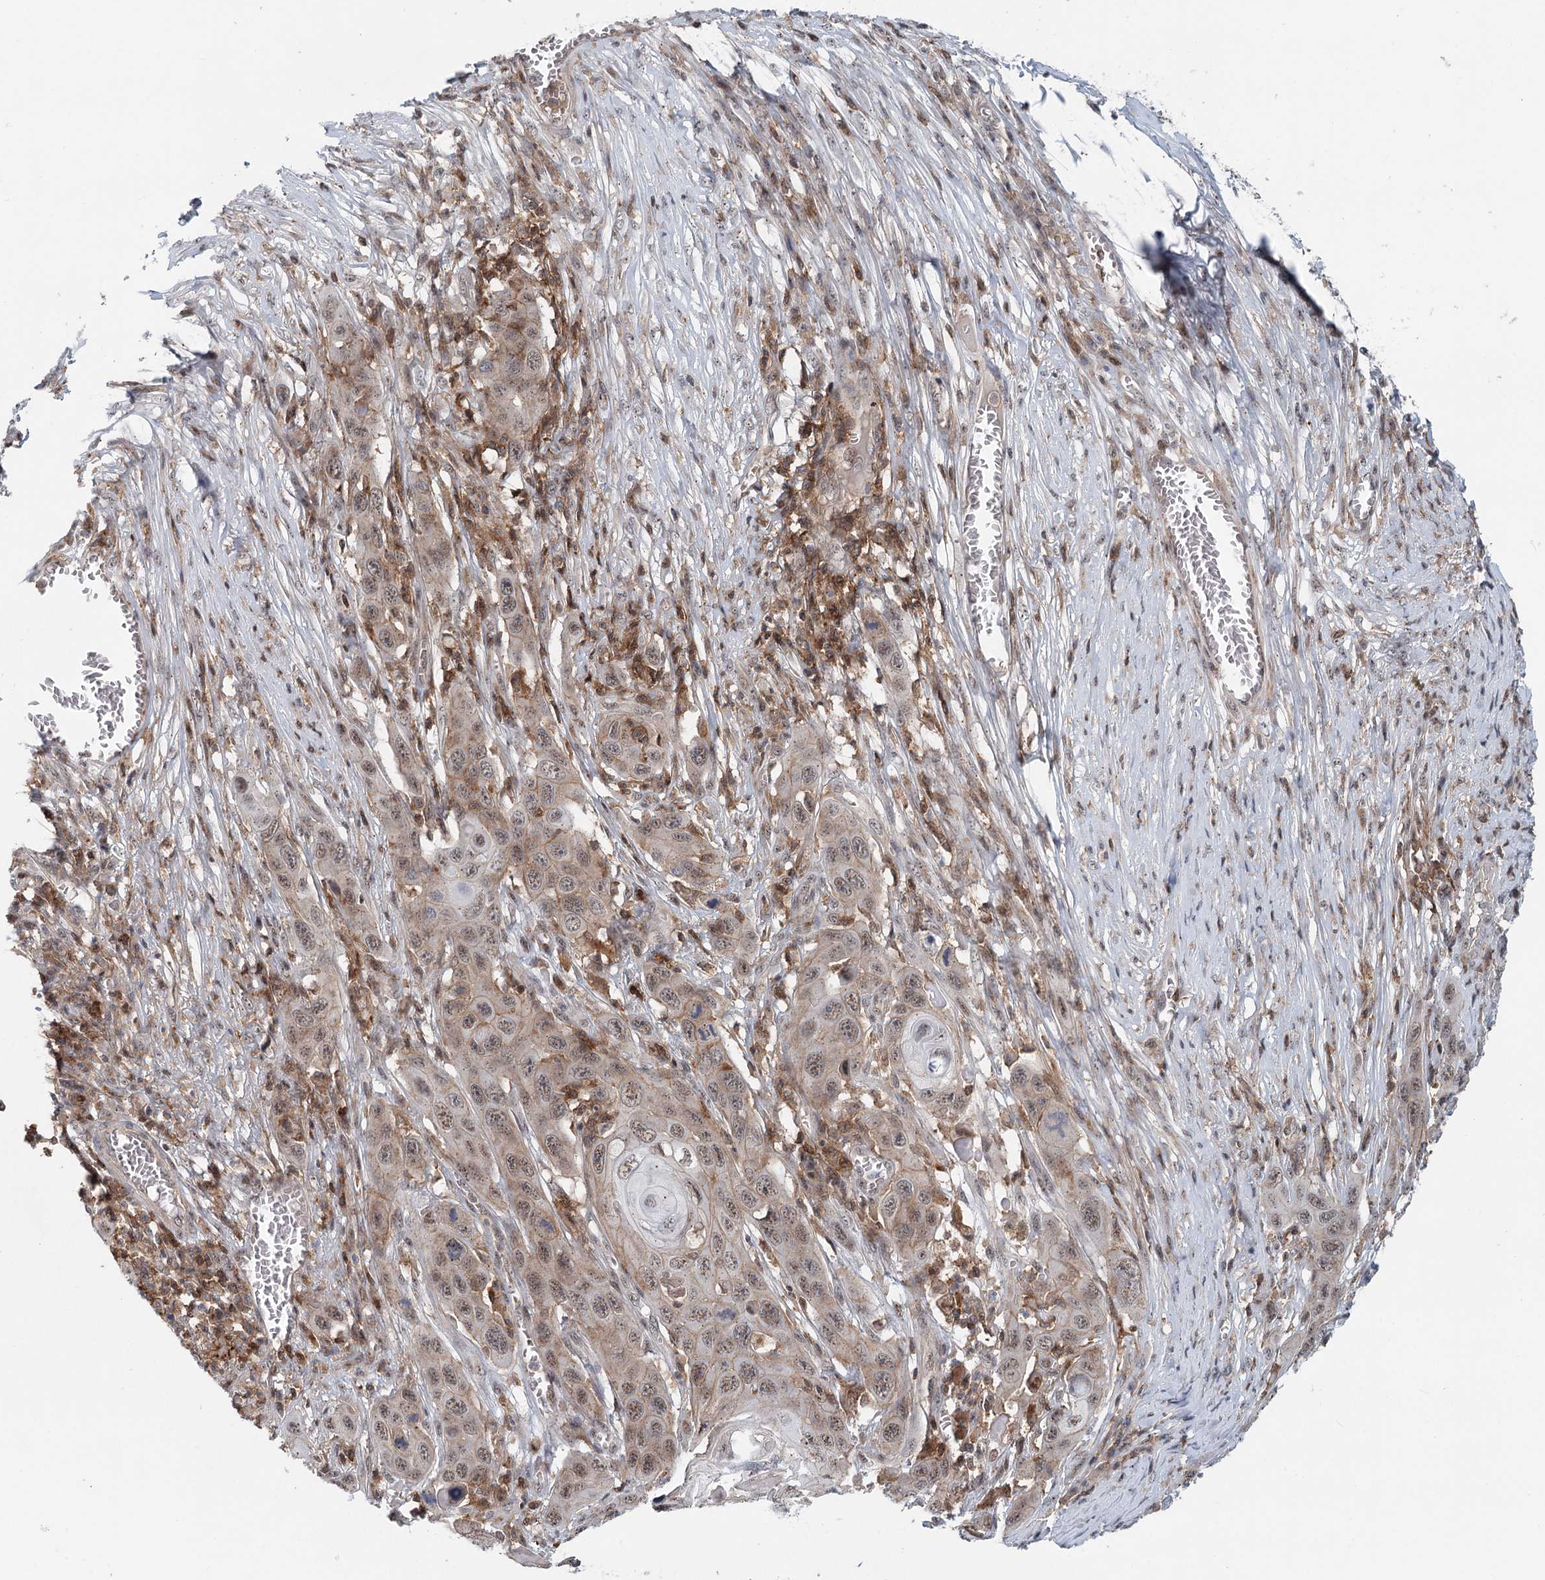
{"staining": {"intensity": "weak", "quantity": ">75%", "location": "cytoplasmic/membranous,nuclear"}, "tissue": "skin cancer", "cell_type": "Tumor cells", "image_type": "cancer", "snomed": [{"axis": "morphology", "description": "Squamous cell carcinoma, NOS"}, {"axis": "topography", "description": "Skin"}], "caption": "Immunohistochemical staining of skin cancer (squamous cell carcinoma) exhibits low levels of weak cytoplasmic/membranous and nuclear protein expression in approximately >75% of tumor cells. The staining was performed using DAB (3,3'-diaminobenzidine), with brown indicating positive protein expression. Nuclei are stained blue with hematoxylin.", "gene": "CDC42SE2", "patient": {"sex": "male", "age": 55}}